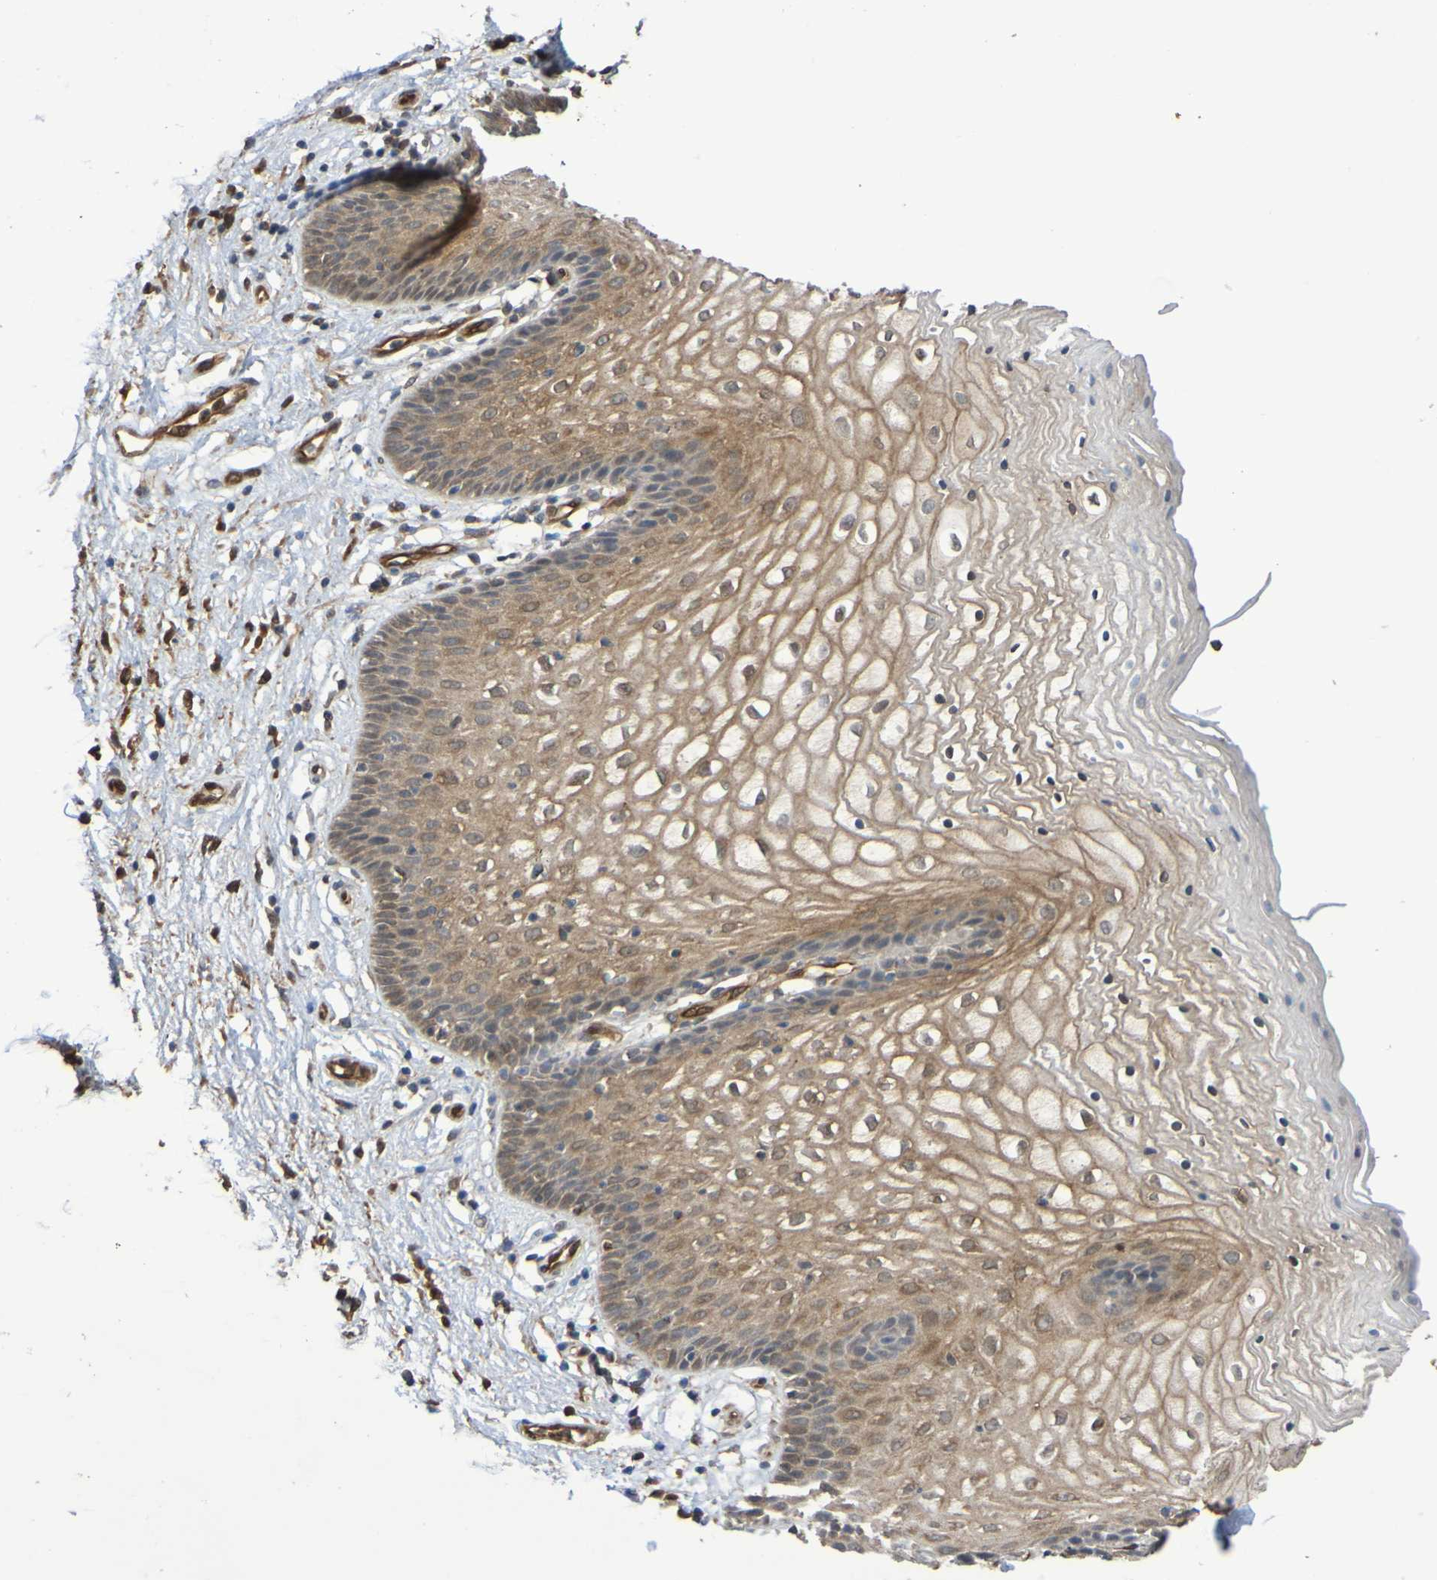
{"staining": {"intensity": "moderate", "quantity": ">75%", "location": "cytoplasmic/membranous"}, "tissue": "vagina", "cell_type": "Squamous epithelial cells", "image_type": "normal", "snomed": [{"axis": "morphology", "description": "Normal tissue, NOS"}, {"axis": "topography", "description": "Vagina"}], "caption": "Protein analysis of unremarkable vagina exhibits moderate cytoplasmic/membranous expression in approximately >75% of squamous epithelial cells. The staining was performed using DAB (3,3'-diaminobenzidine) to visualize the protein expression in brown, while the nuclei were stained in blue with hematoxylin (Magnification: 20x).", "gene": "SERPINB6", "patient": {"sex": "female", "age": 34}}